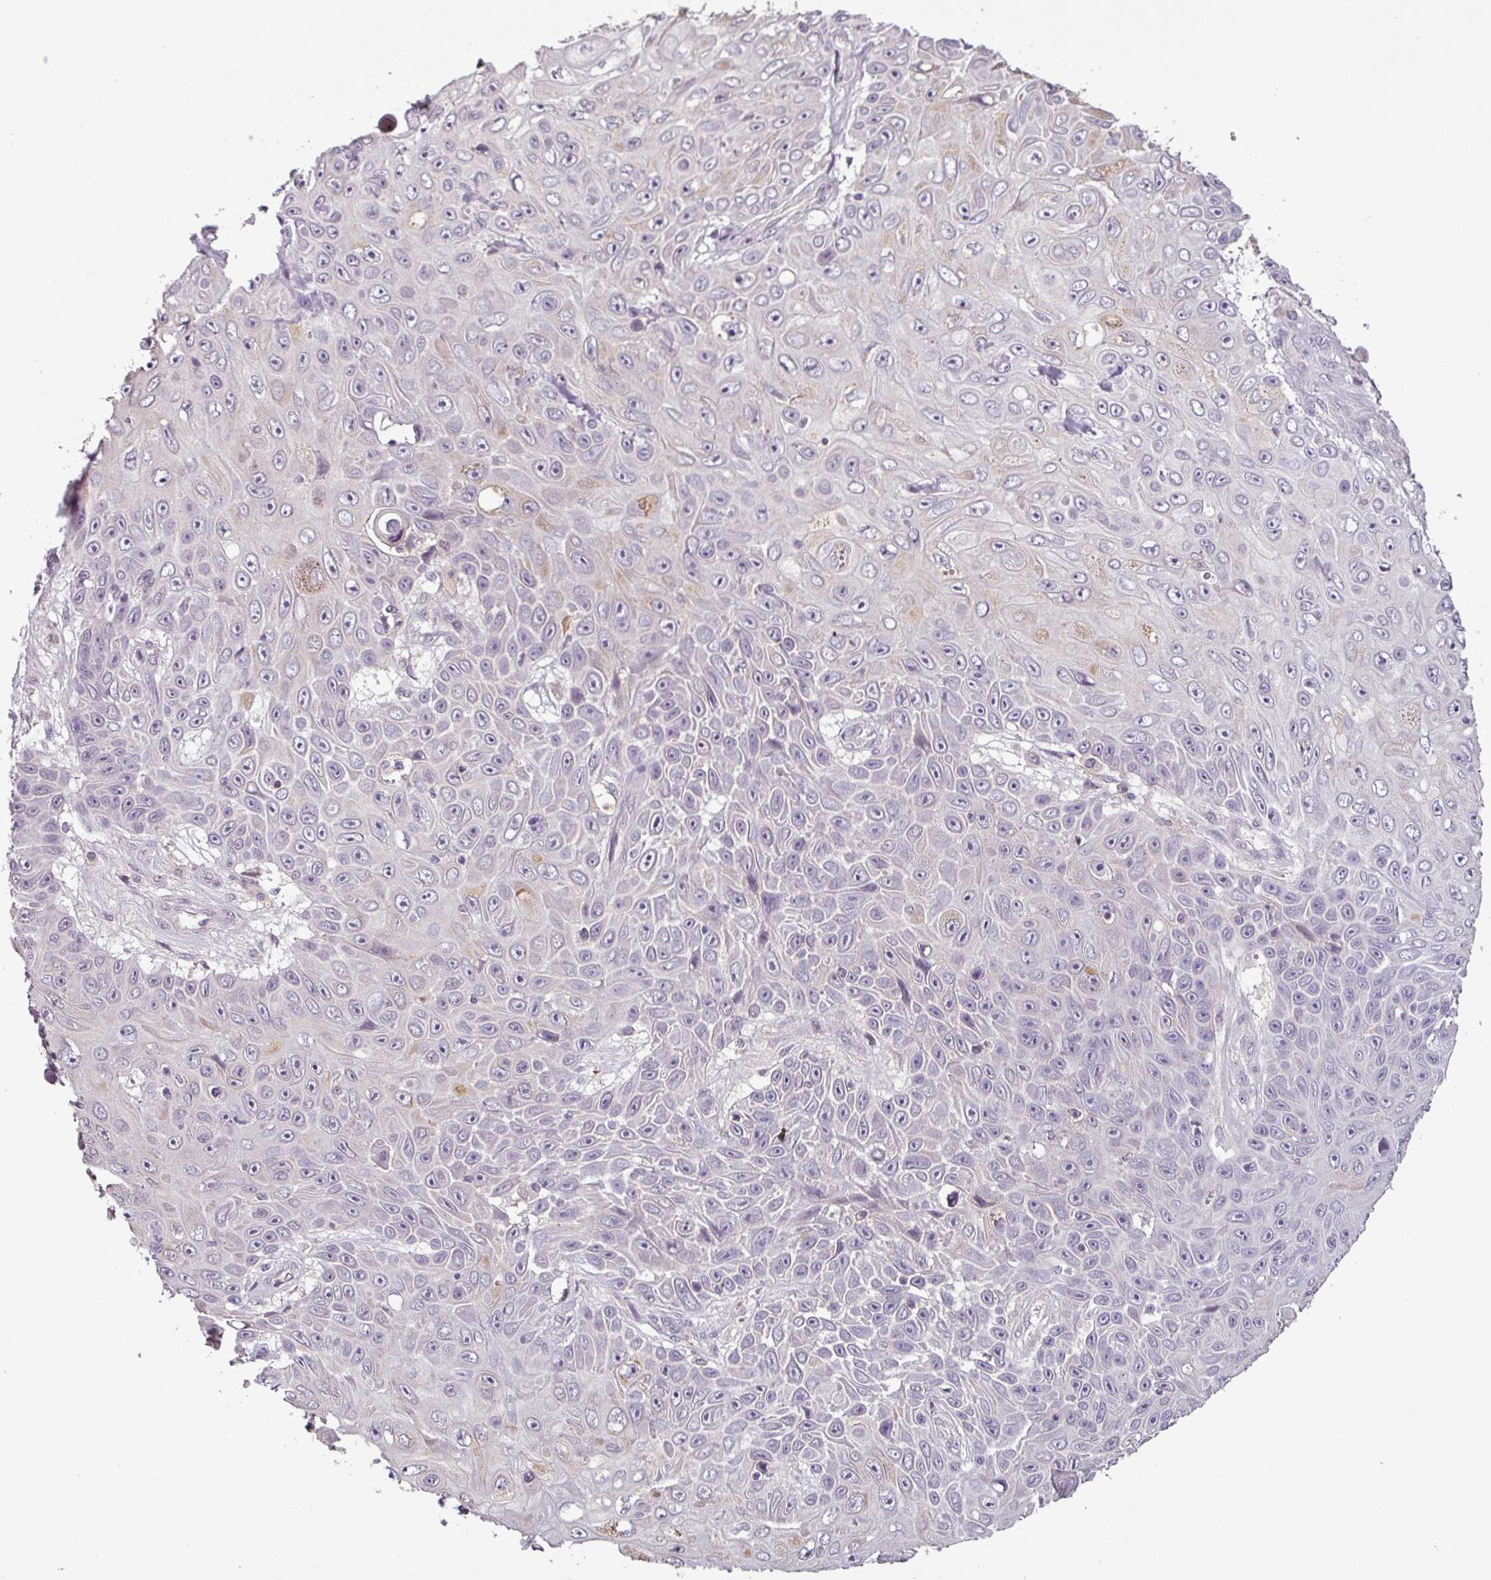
{"staining": {"intensity": "negative", "quantity": "none", "location": "none"}, "tissue": "skin cancer", "cell_type": "Tumor cells", "image_type": "cancer", "snomed": [{"axis": "morphology", "description": "Squamous cell carcinoma, NOS"}, {"axis": "topography", "description": "Skin"}], "caption": "Human squamous cell carcinoma (skin) stained for a protein using IHC shows no expression in tumor cells.", "gene": "SLC5A10", "patient": {"sex": "male", "age": 82}}